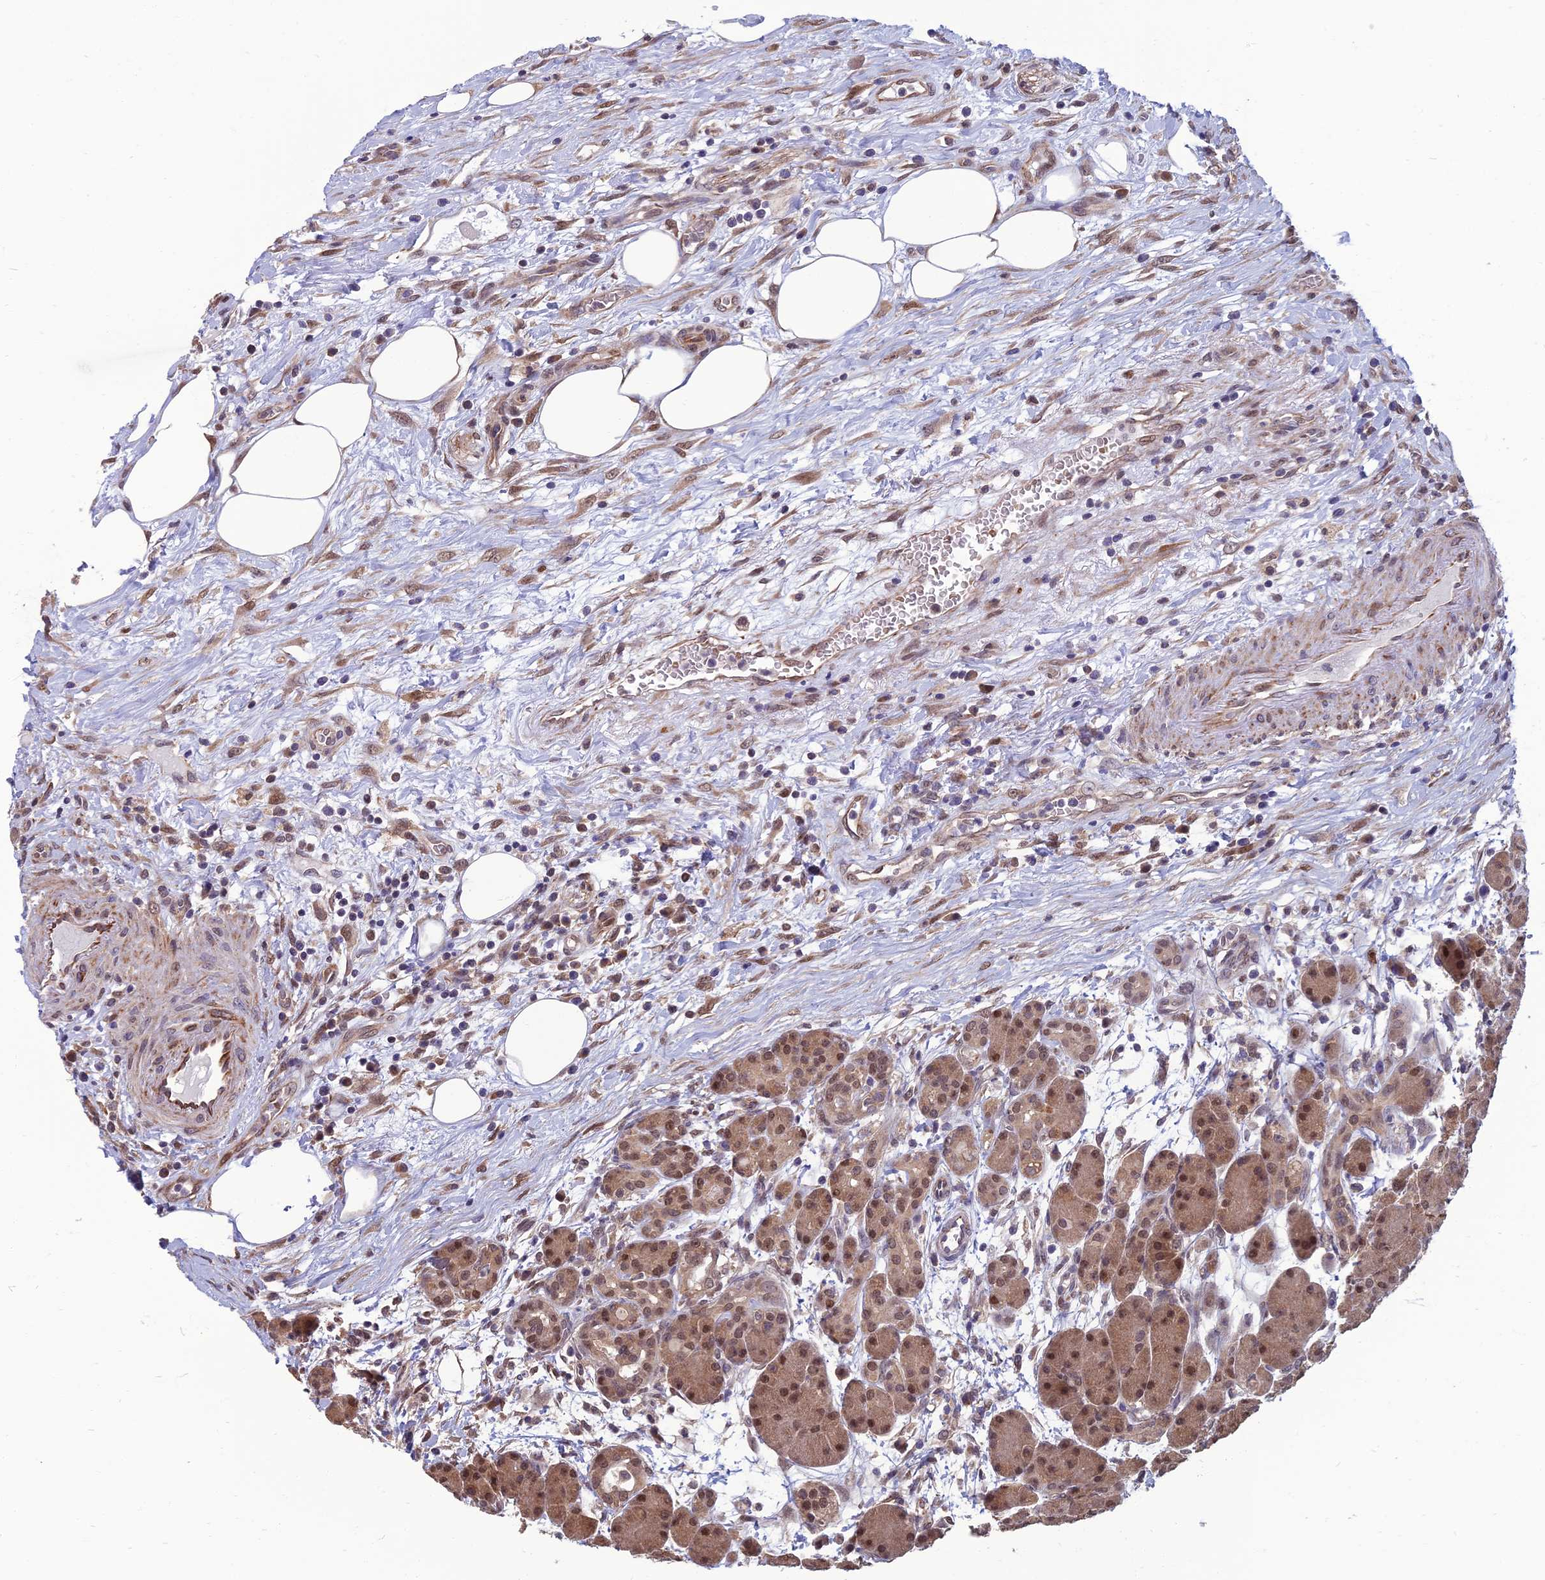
{"staining": {"intensity": "moderate", "quantity": ">75%", "location": "cytoplasmic/membranous,nuclear"}, "tissue": "pancreas", "cell_type": "Exocrine glandular cells", "image_type": "normal", "snomed": [{"axis": "morphology", "description": "Normal tissue, NOS"}, {"axis": "topography", "description": "Pancreas"}], "caption": "Exocrine glandular cells demonstrate medium levels of moderate cytoplasmic/membranous,nuclear expression in approximately >75% of cells in normal pancreas. (Brightfield microscopy of DAB IHC at high magnification).", "gene": "NR4A3", "patient": {"sex": "male", "age": 63}}